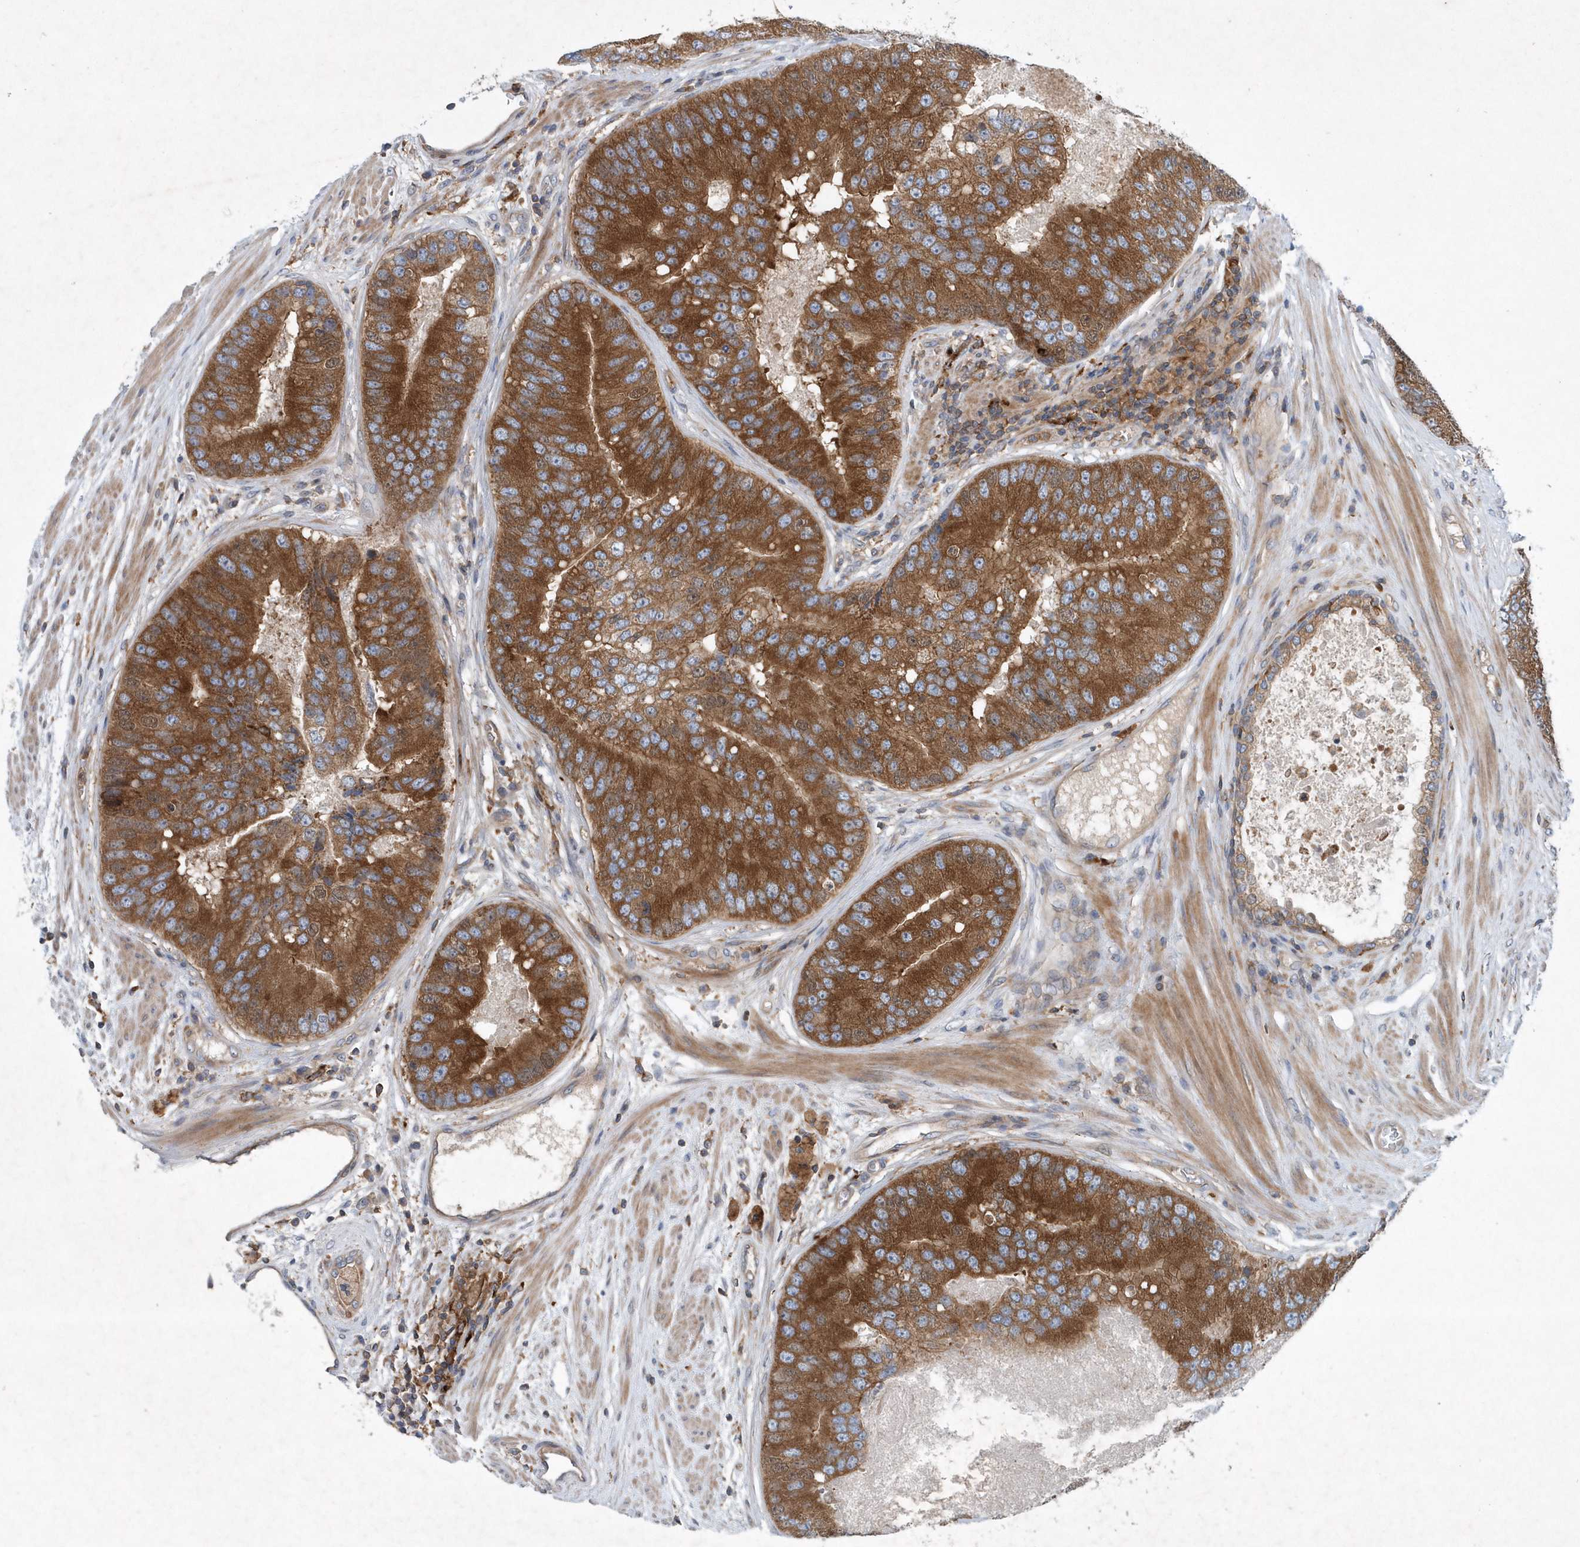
{"staining": {"intensity": "strong", "quantity": ">75%", "location": "cytoplasmic/membranous"}, "tissue": "prostate cancer", "cell_type": "Tumor cells", "image_type": "cancer", "snomed": [{"axis": "morphology", "description": "Adenocarcinoma, High grade"}, {"axis": "topography", "description": "Prostate"}], "caption": "This image demonstrates IHC staining of prostate adenocarcinoma (high-grade), with high strong cytoplasmic/membranous staining in about >75% of tumor cells.", "gene": "P2RY10", "patient": {"sex": "male", "age": 70}}